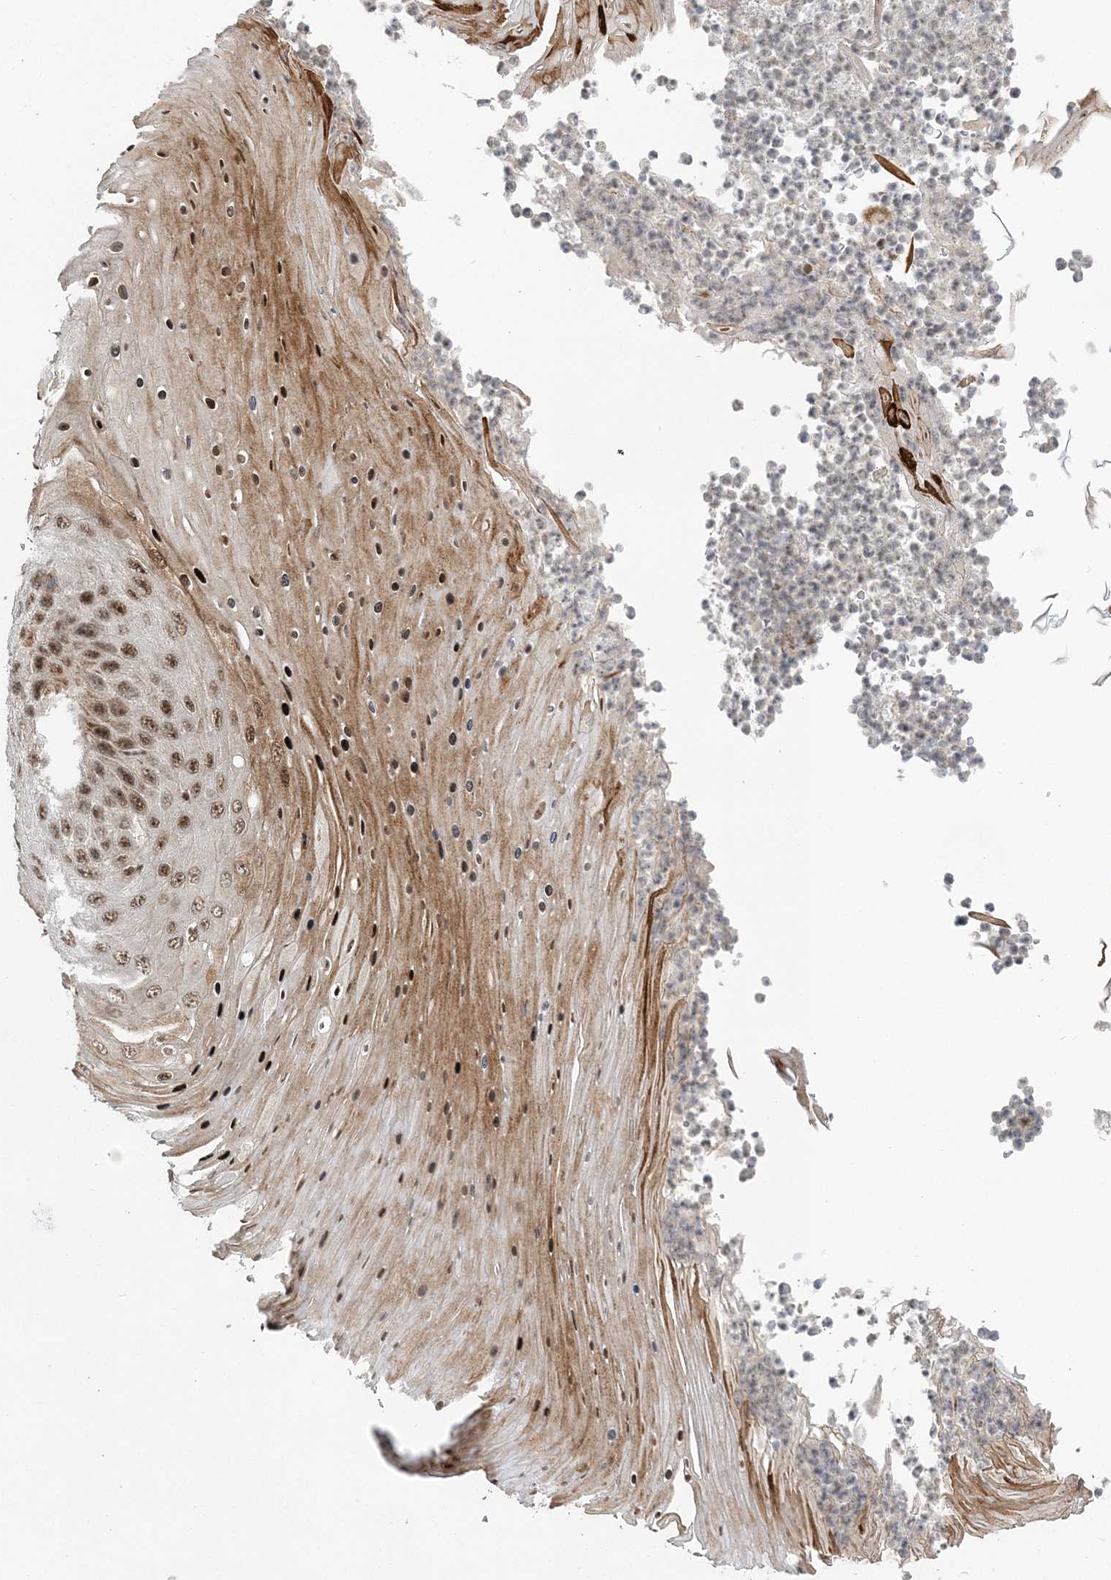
{"staining": {"intensity": "strong", "quantity": ">75%", "location": "cytoplasmic/membranous,nuclear"}, "tissue": "skin cancer", "cell_type": "Tumor cells", "image_type": "cancer", "snomed": [{"axis": "morphology", "description": "Squamous cell carcinoma, NOS"}, {"axis": "topography", "description": "Skin"}], "caption": "Human squamous cell carcinoma (skin) stained for a protein (brown) demonstrates strong cytoplasmic/membranous and nuclear positive staining in approximately >75% of tumor cells.", "gene": "CWC22", "patient": {"sex": "female", "age": 88}}